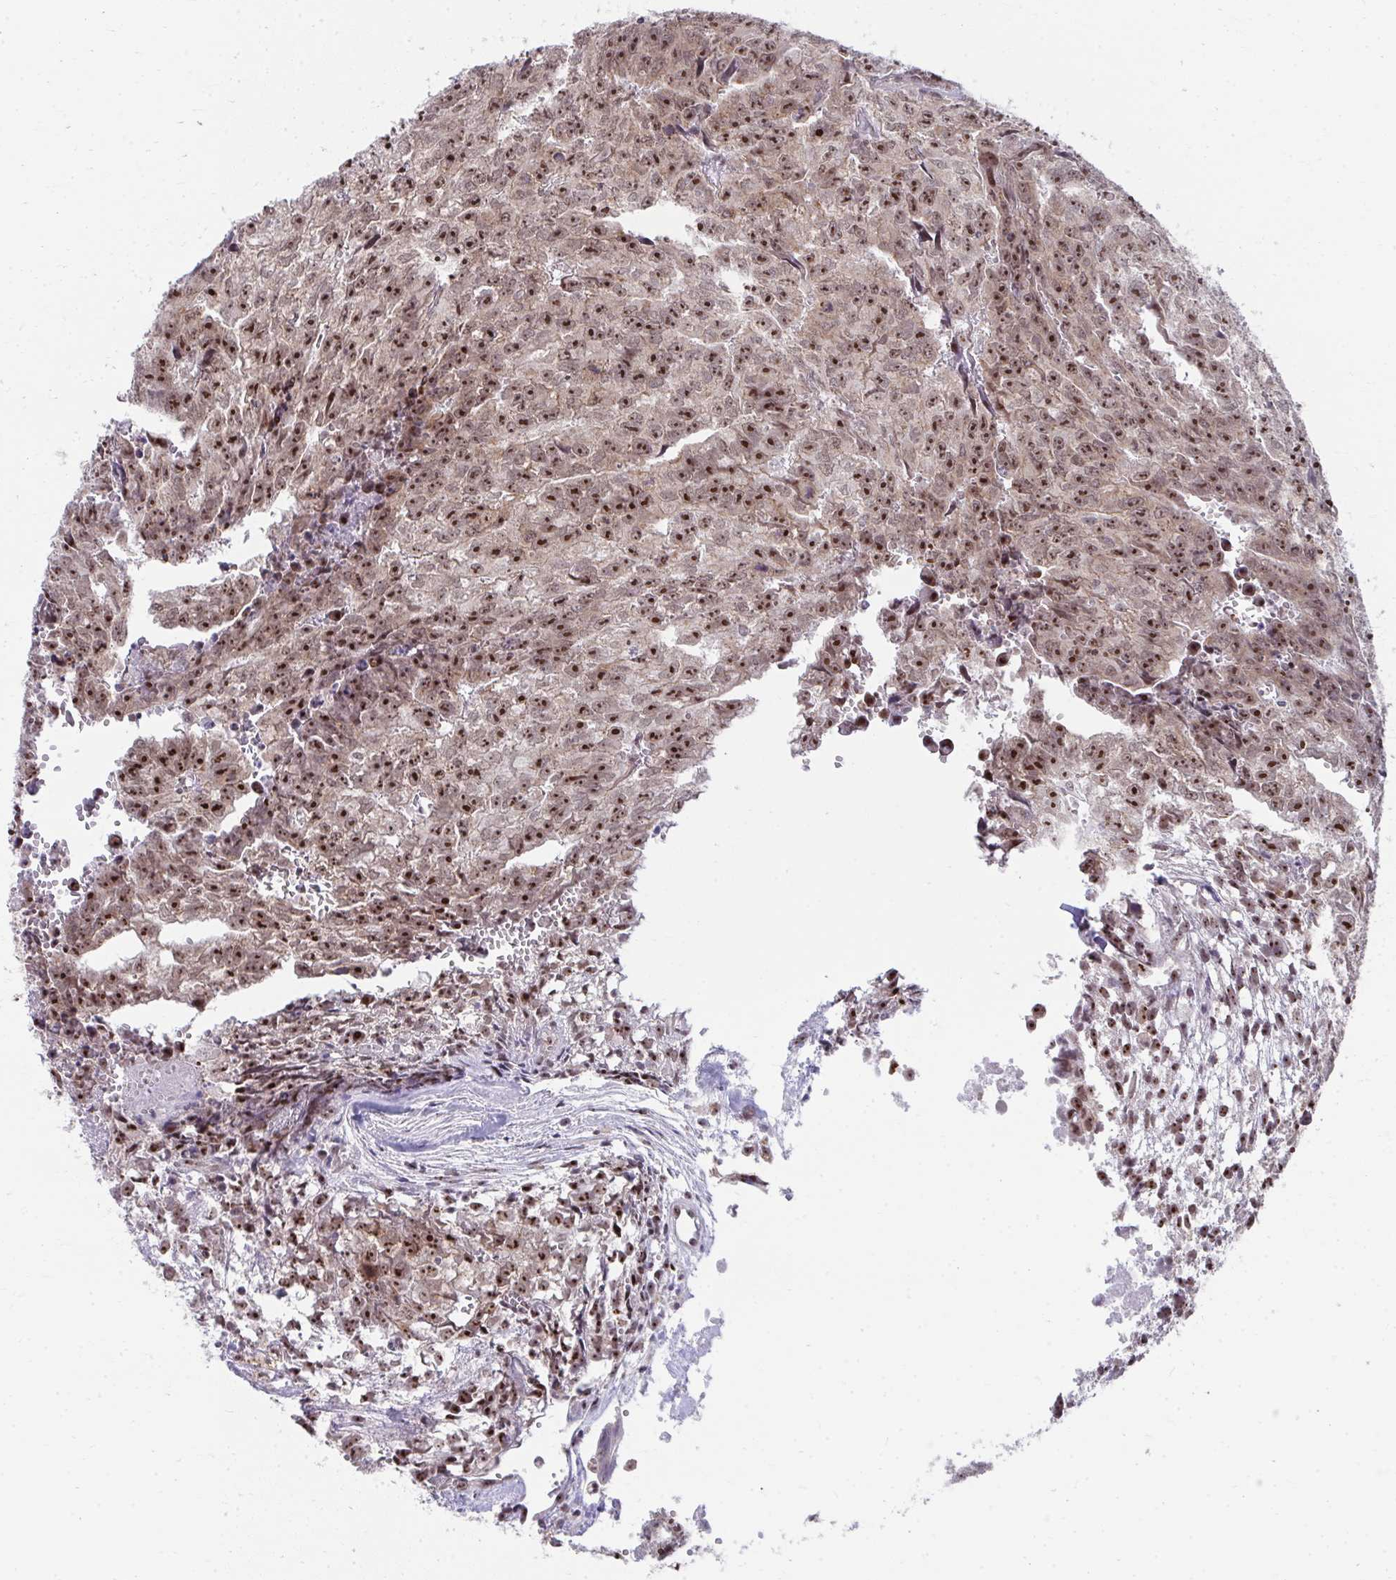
{"staining": {"intensity": "strong", "quantity": ">75%", "location": "cytoplasmic/membranous,nuclear"}, "tissue": "testis cancer", "cell_type": "Tumor cells", "image_type": "cancer", "snomed": [{"axis": "morphology", "description": "Carcinoma, Embryonal, NOS"}, {"axis": "morphology", "description": "Teratoma, malignant, NOS"}, {"axis": "topography", "description": "Testis"}], "caption": "High-magnification brightfield microscopy of testis cancer stained with DAB (3,3'-diaminobenzidine) (brown) and counterstained with hematoxylin (blue). tumor cells exhibit strong cytoplasmic/membranous and nuclear positivity is identified in about>75% of cells. The staining is performed using DAB (3,3'-diaminobenzidine) brown chromogen to label protein expression. The nuclei are counter-stained blue using hematoxylin.", "gene": "HIRA", "patient": {"sex": "male", "age": 24}}